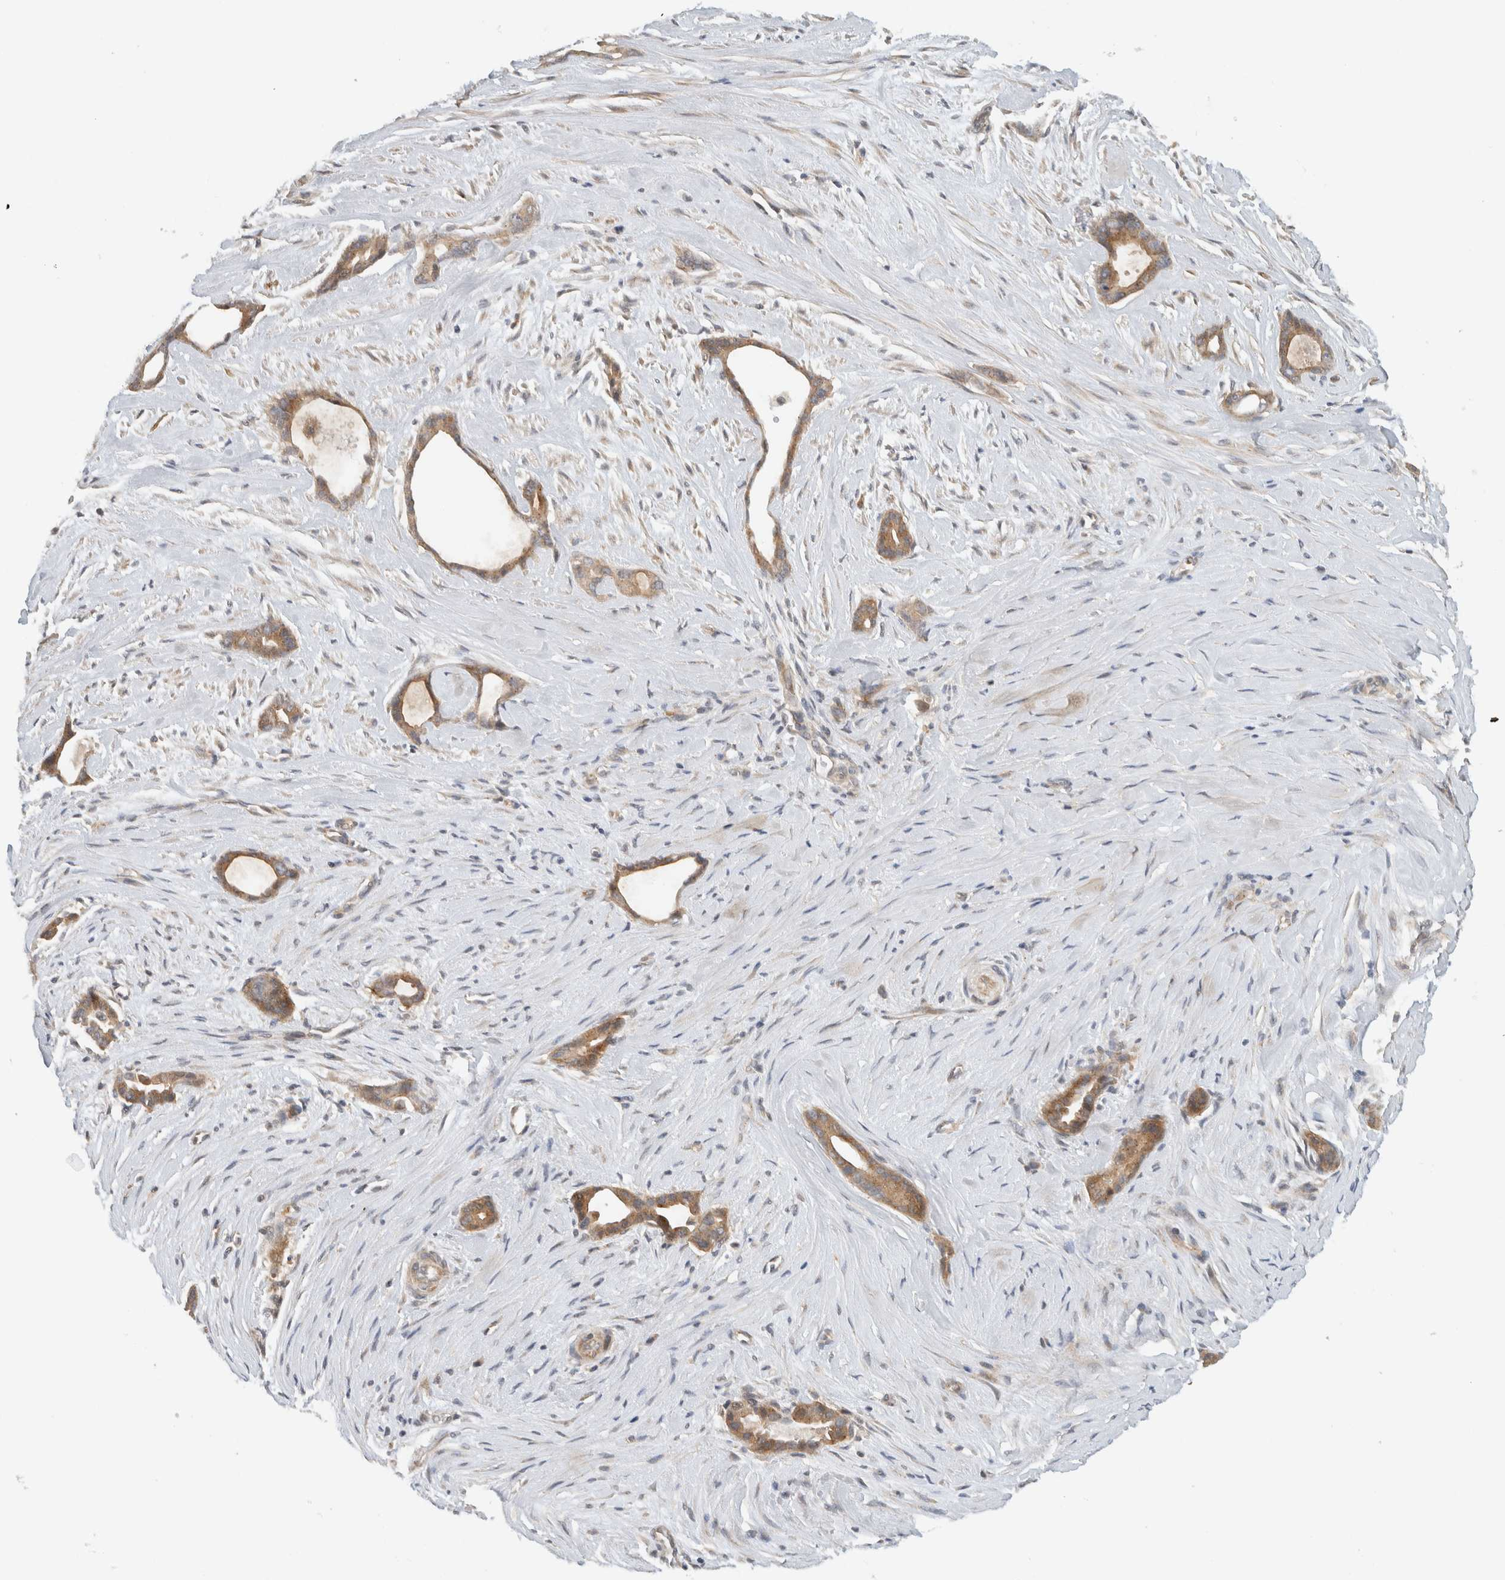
{"staining": {"intensity": "moderate", "quantity": ">75%", "location": "cytoplasmic/membranous"}, "tissue": "liver cancer", "cell_type": "Tumor cells", "image_type": "cancer", "snomed": [{"axis": "morphology", "description": "Cholangiocarcinoma"}, {"axis": "topography", "description": "Liver"}], "caption": "Human cholangiocarcinoma (liver) stained with a brown dye displays moderate cytoplasmic/membranous positive positivity in approximately >75% of tumor cells.", "gene": "ERCC6L2", "patient": {"sex": "female", "age": 55}}